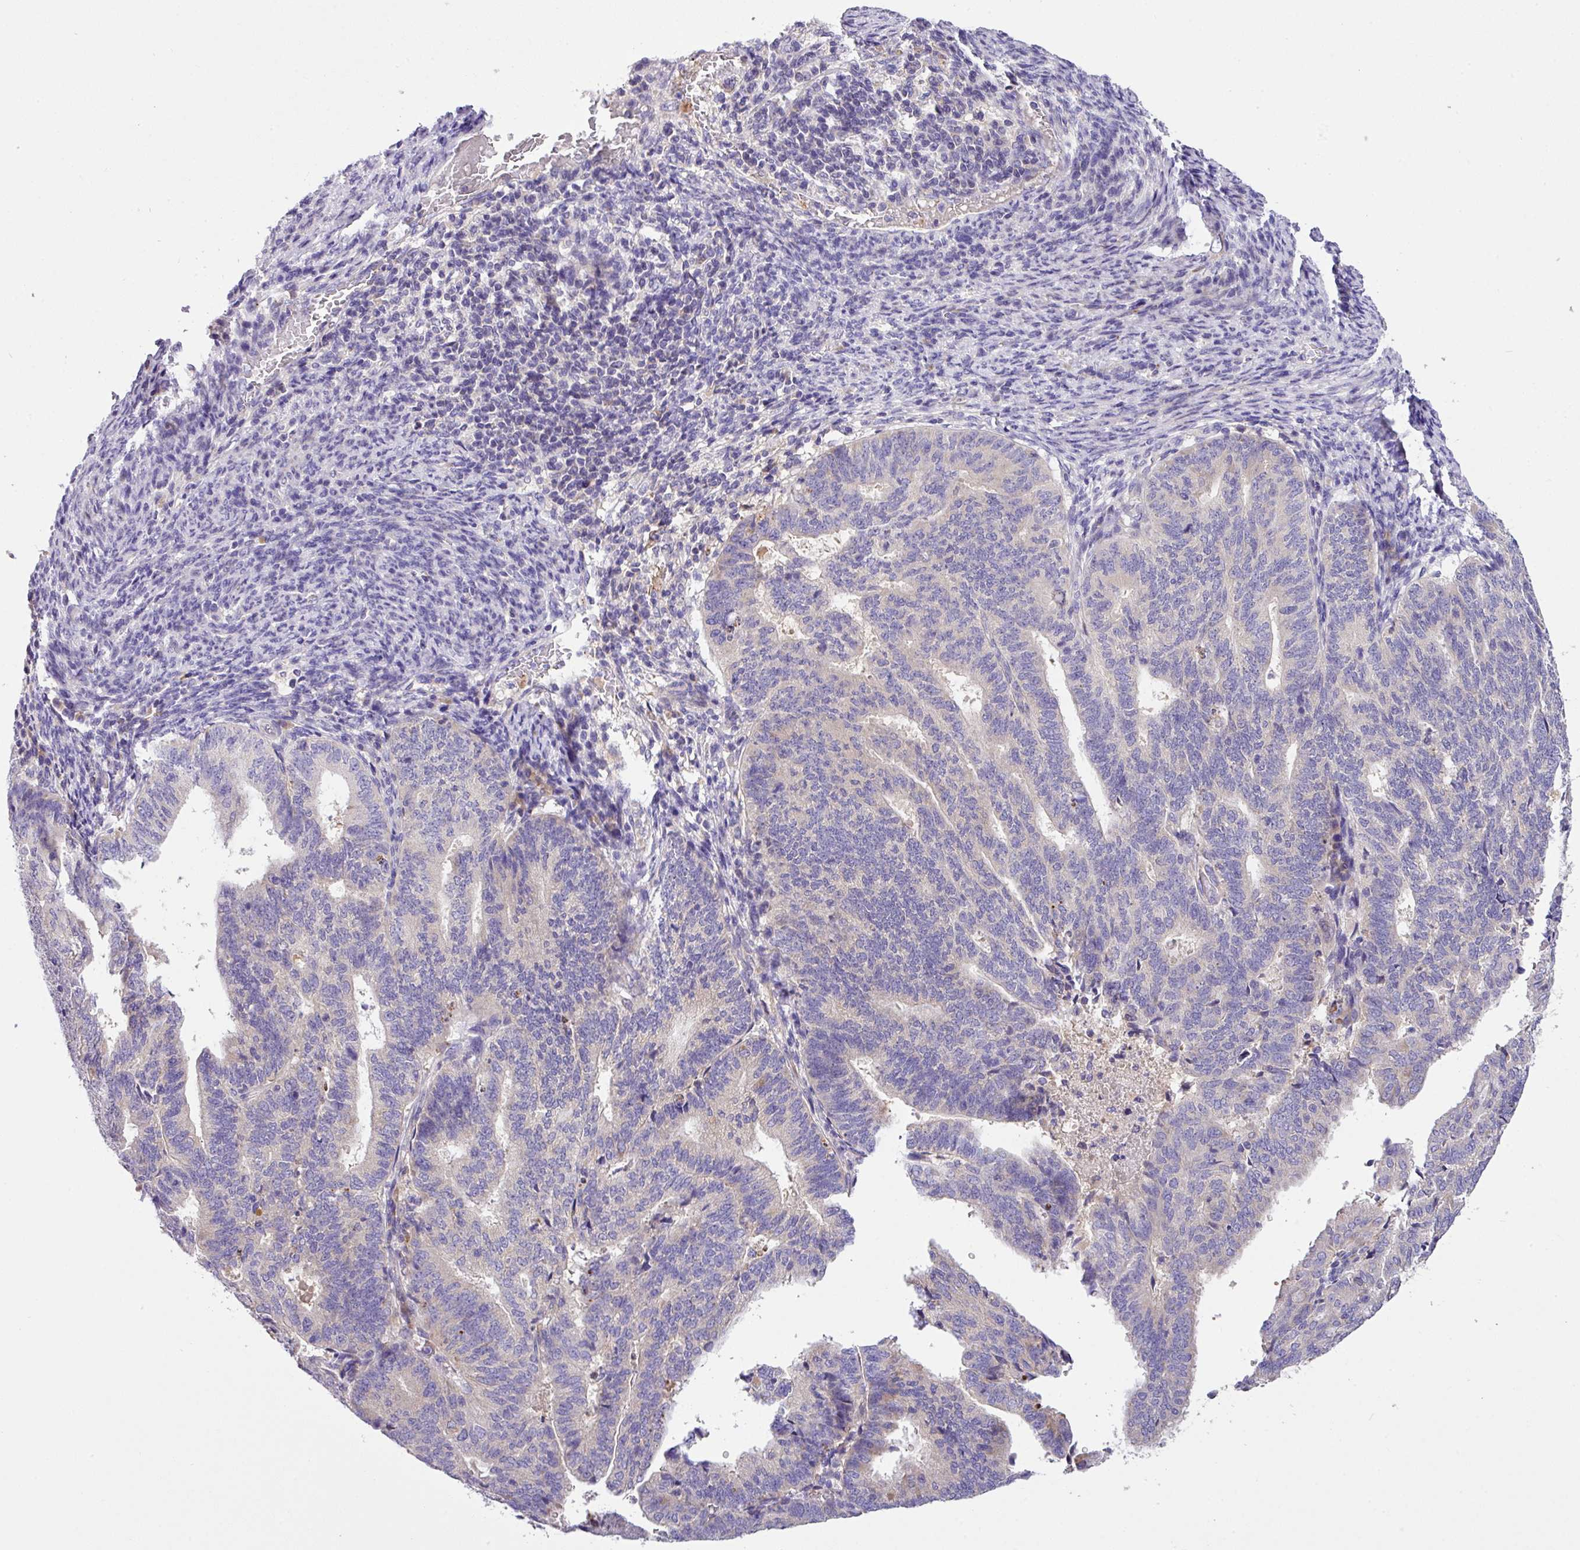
{"staining": {"intensity": "negative", "quantity": "none", "location": "none"}, "tissue": "endometrial cancer", "cell_type": "Tumor cells", "image_type": "cancer", "snomed": [{"axis": "morphology", "description": "Adenocarcinoma, NOS"}, {"axis": "topography", "description": "Endometrium"}], "caption": "Endometrial adenocarcinoma stained for a protein using immunohistochemistry (IHC) displays no positivity tumor cells.", "gene": "ANXA2R", "patient": {"sex": "female", "age": 70}}